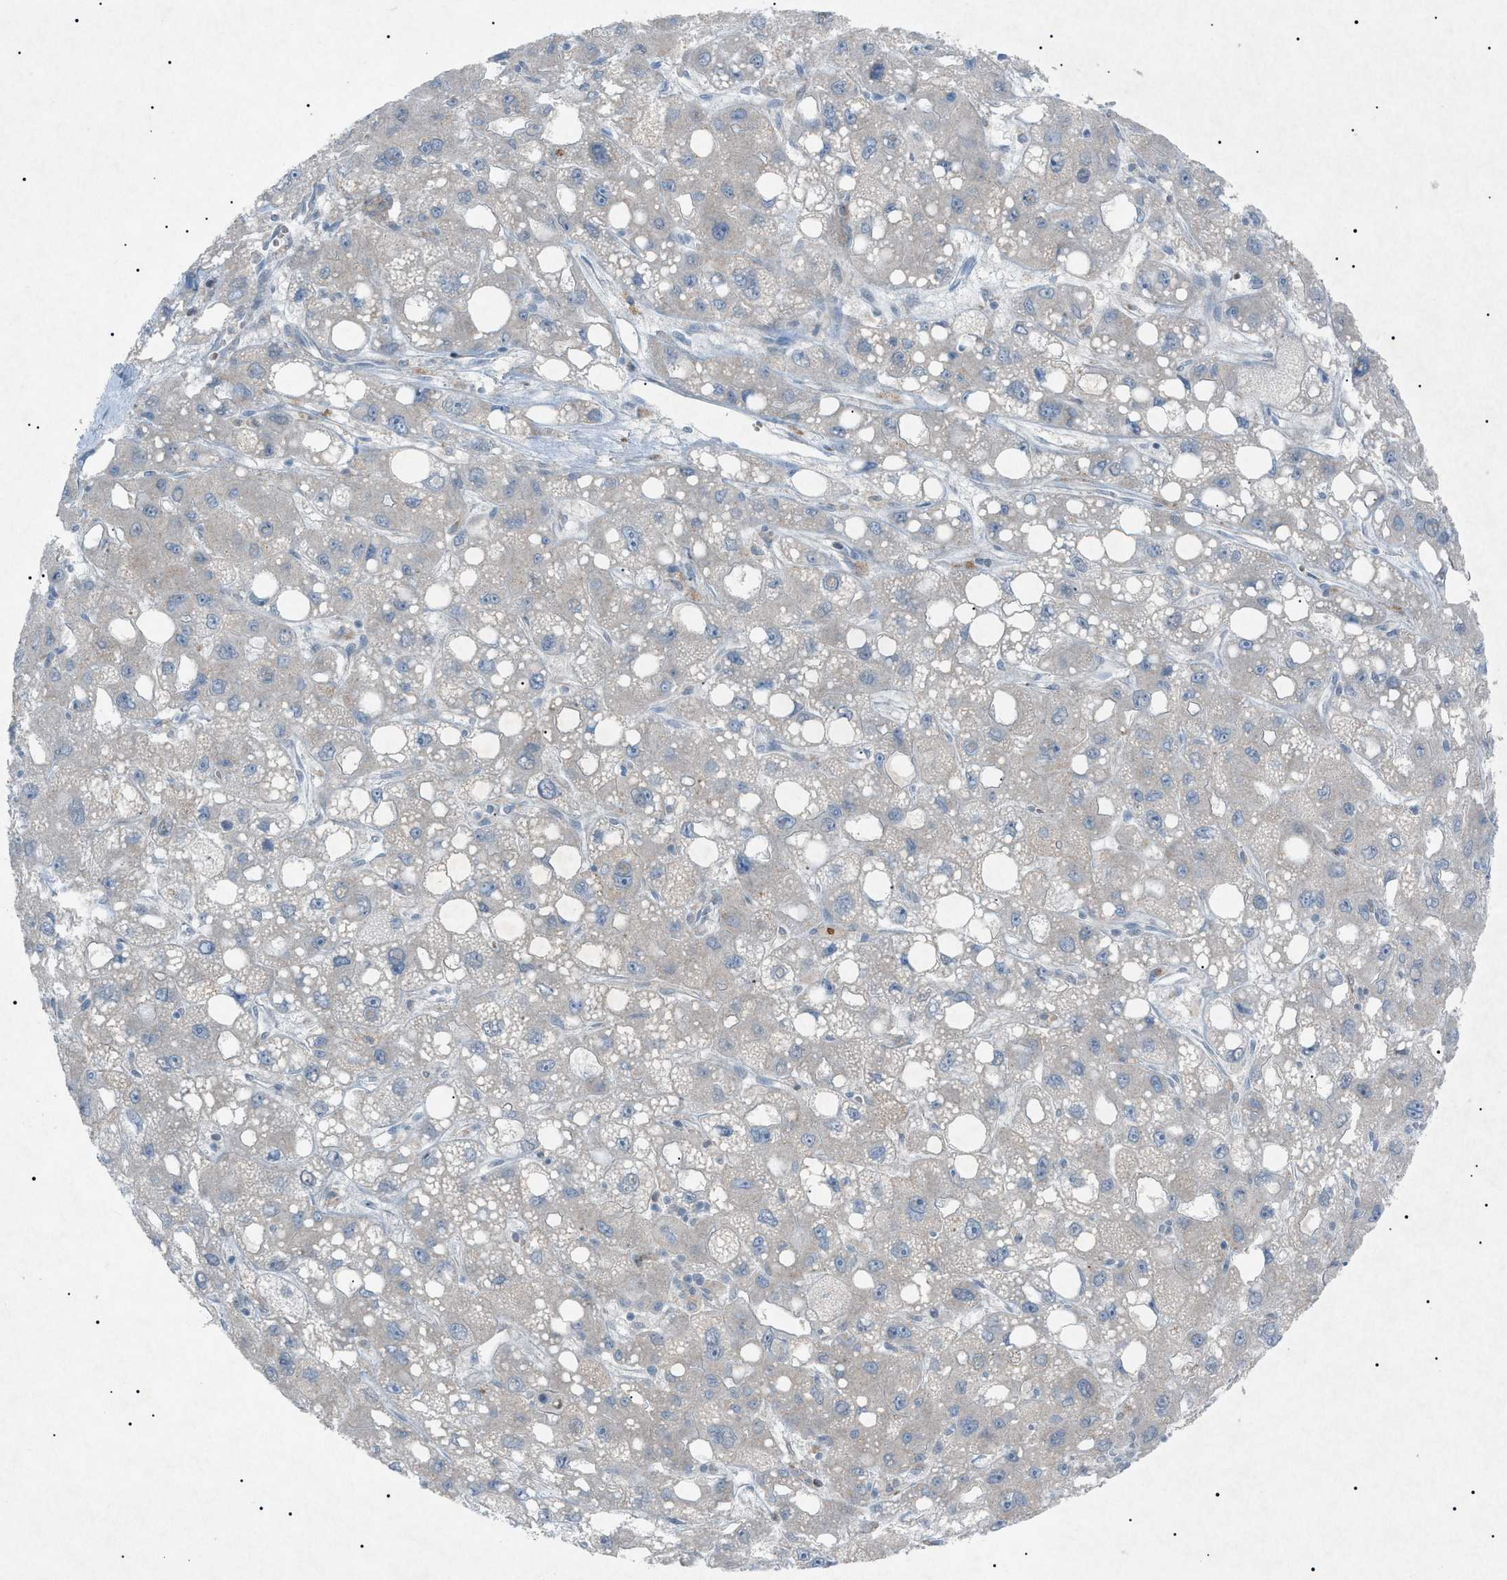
{"staining": {"intensity": "negative", "quantity": "none", "location": "none"}, "tissue": "liver cancer", "cell_type": "Tumor cells", "image_type": "cancer", "snomed": [{"axis": "morphology", "description": "Carcinoma, Hepatocellular, NOS"}, {"axis": "topography", "description": "Liver"}], "caption": "A high-resolution micrograph shows IHC staining of liver cancer (hepatocellular carcinoma), which exhibits no significant expression in tumor cells.", "gene": "BTK", "patient": {"sex": "male", "age": 55}}